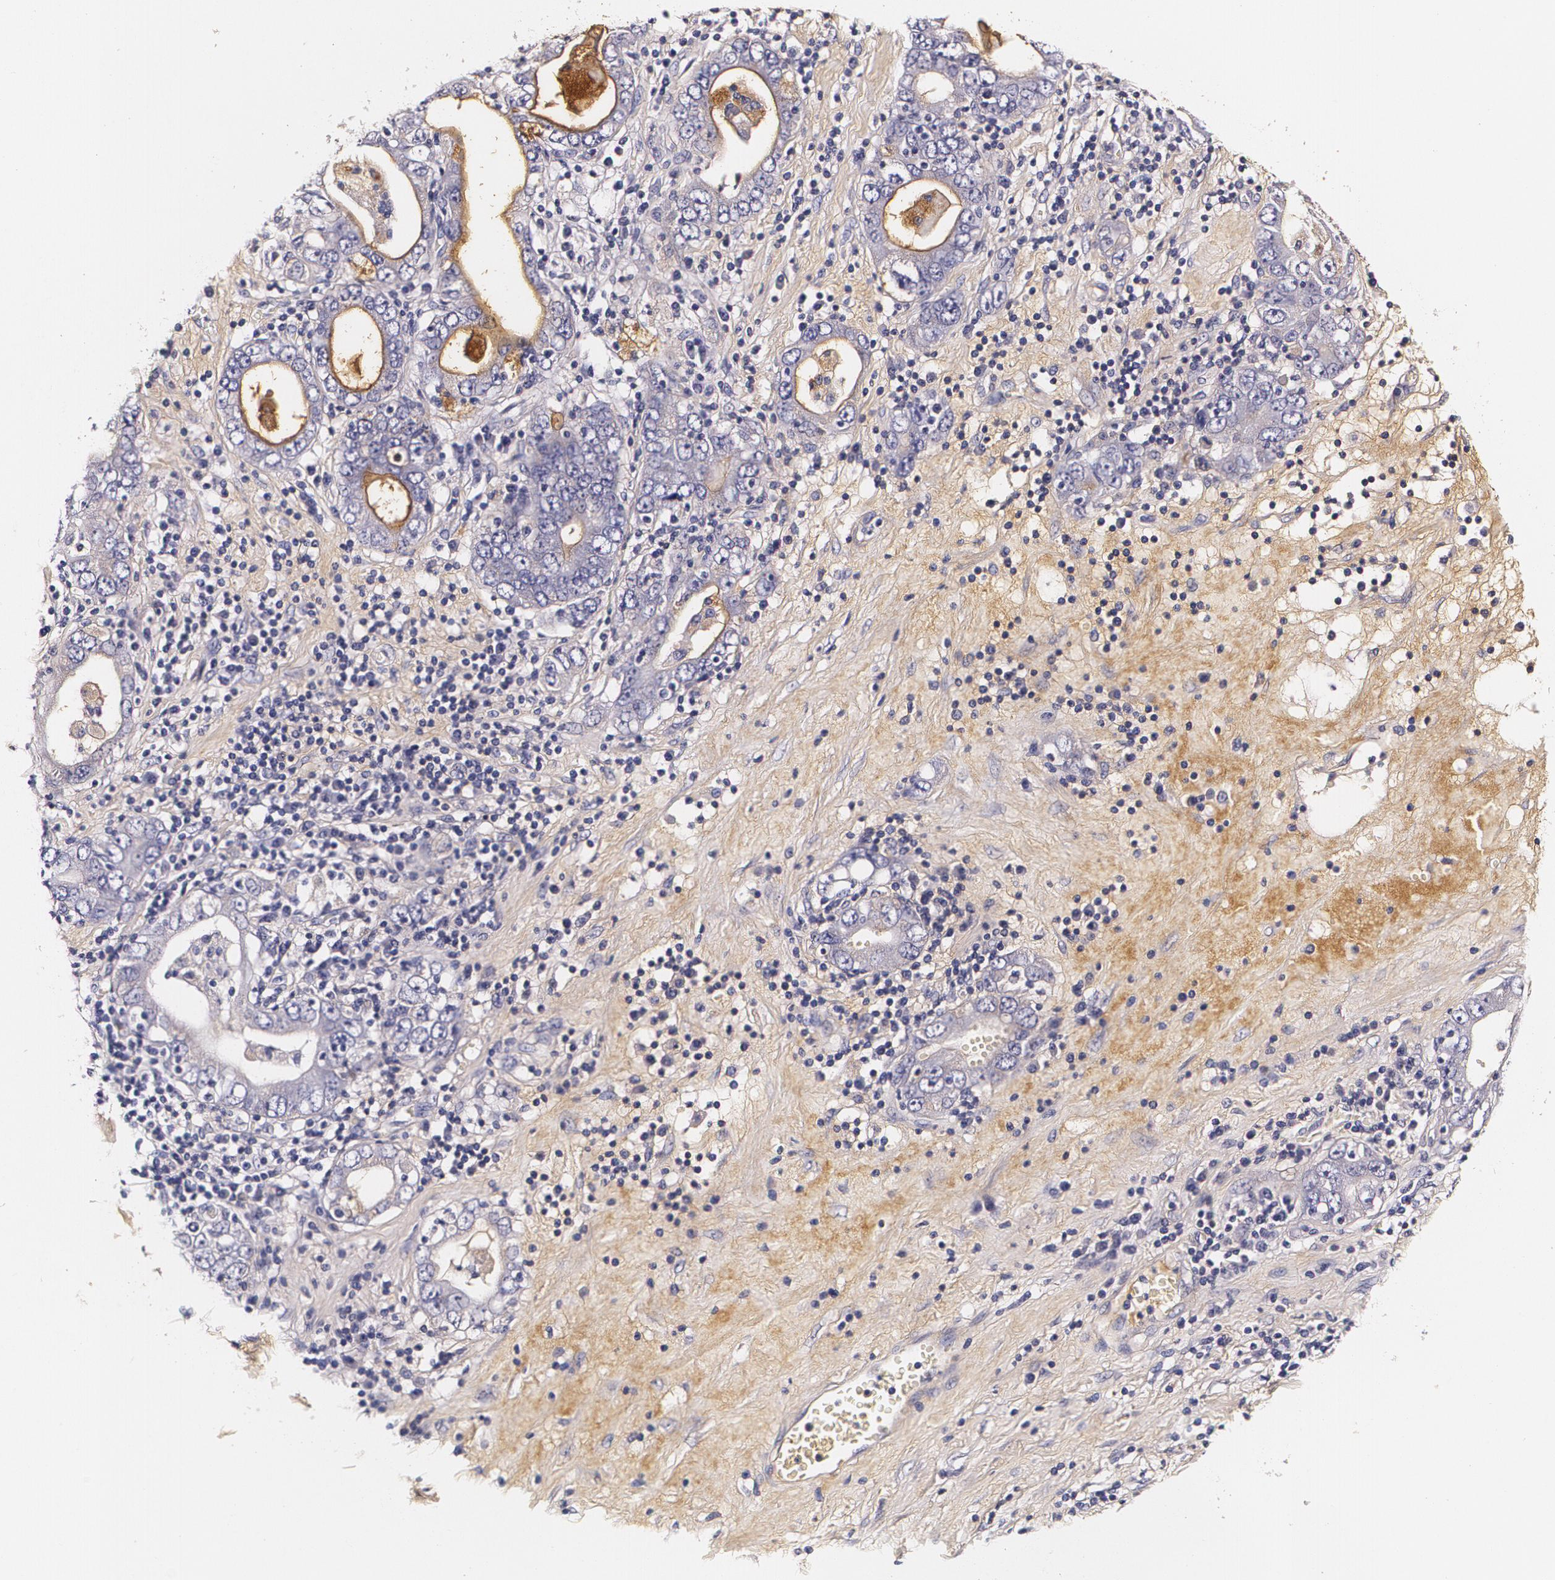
{"staining": {"intensity": "negative", "quantity": "none", "location": "none"}, "tissue": "stomach cancer", "cell_type": "Tumor cells", "image_type": "cancer", "snomed": [{"axis": "morphology", "description": "Adenocarcinoma, NOS"}, {"axis": "topography", "description": "Stomach, lower"}], "caption": "The histopathology image reveals no significant staining in tumor cells of adenocarcinoma (stomach). (DAB (3,3'-diaminobenzidine) IHC, high magnification).", "gene": "TTR", "patient": {"sex": "female", "age": 93}}